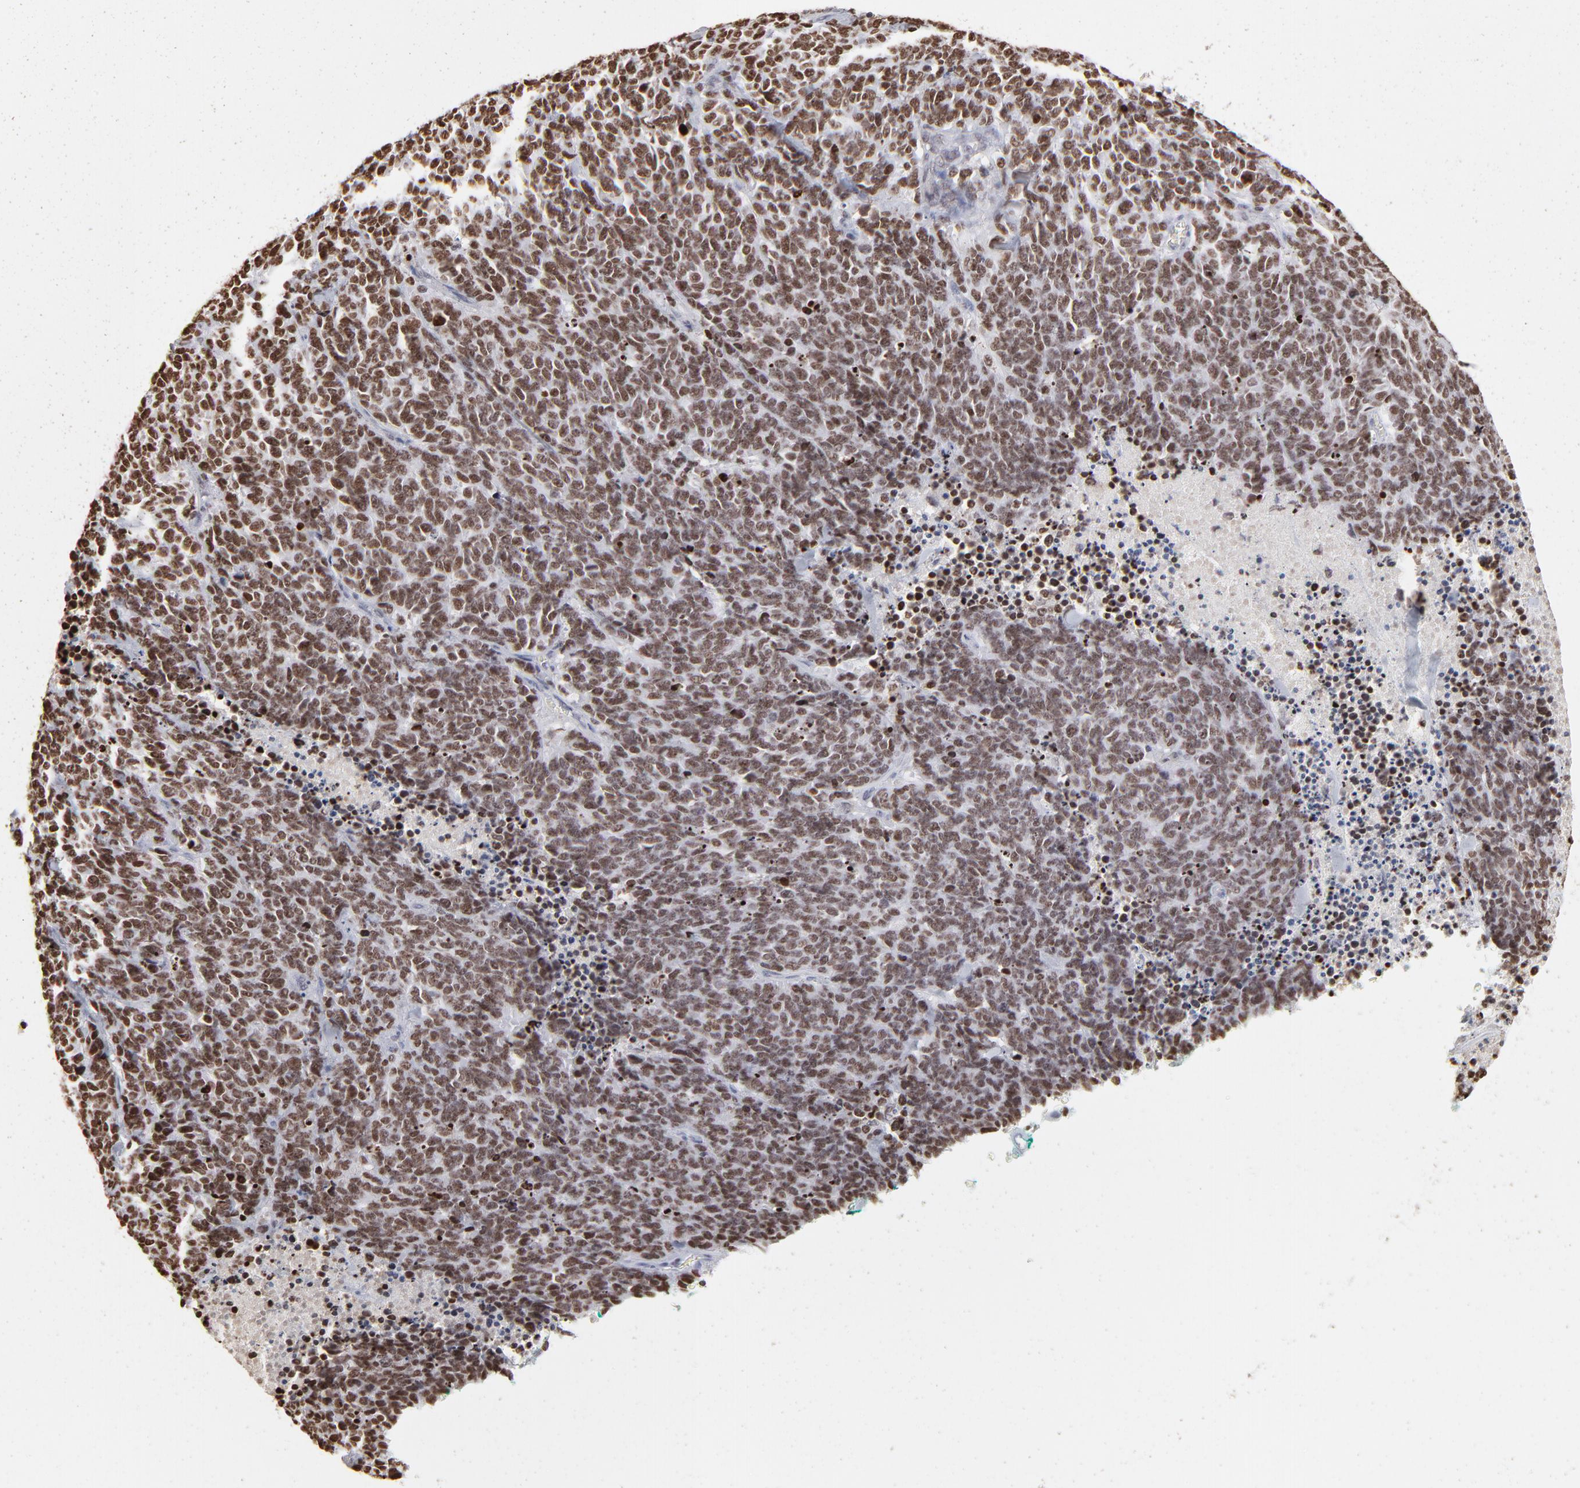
{"staining": {"intensity": "strong", "quantity": ">75%", "location": "nuclear"}, "tissue": "lung cancer", "cell_type": "Tumor cells", "image_type": "cancer", "snomed": [{"axis": "morphology", "description": "Neoplasm, malignant, NOS"}, {"axis": "topography", "description": "Lung"}], "caption": "Immunohistochemical staining of human lung cancer (malignant neoplasm) shows high levels of strong nuclear protein positivity in about >75% of tumor cells.", "gene": "PARP1", "patient": {"sex": "female", "age": 58}}